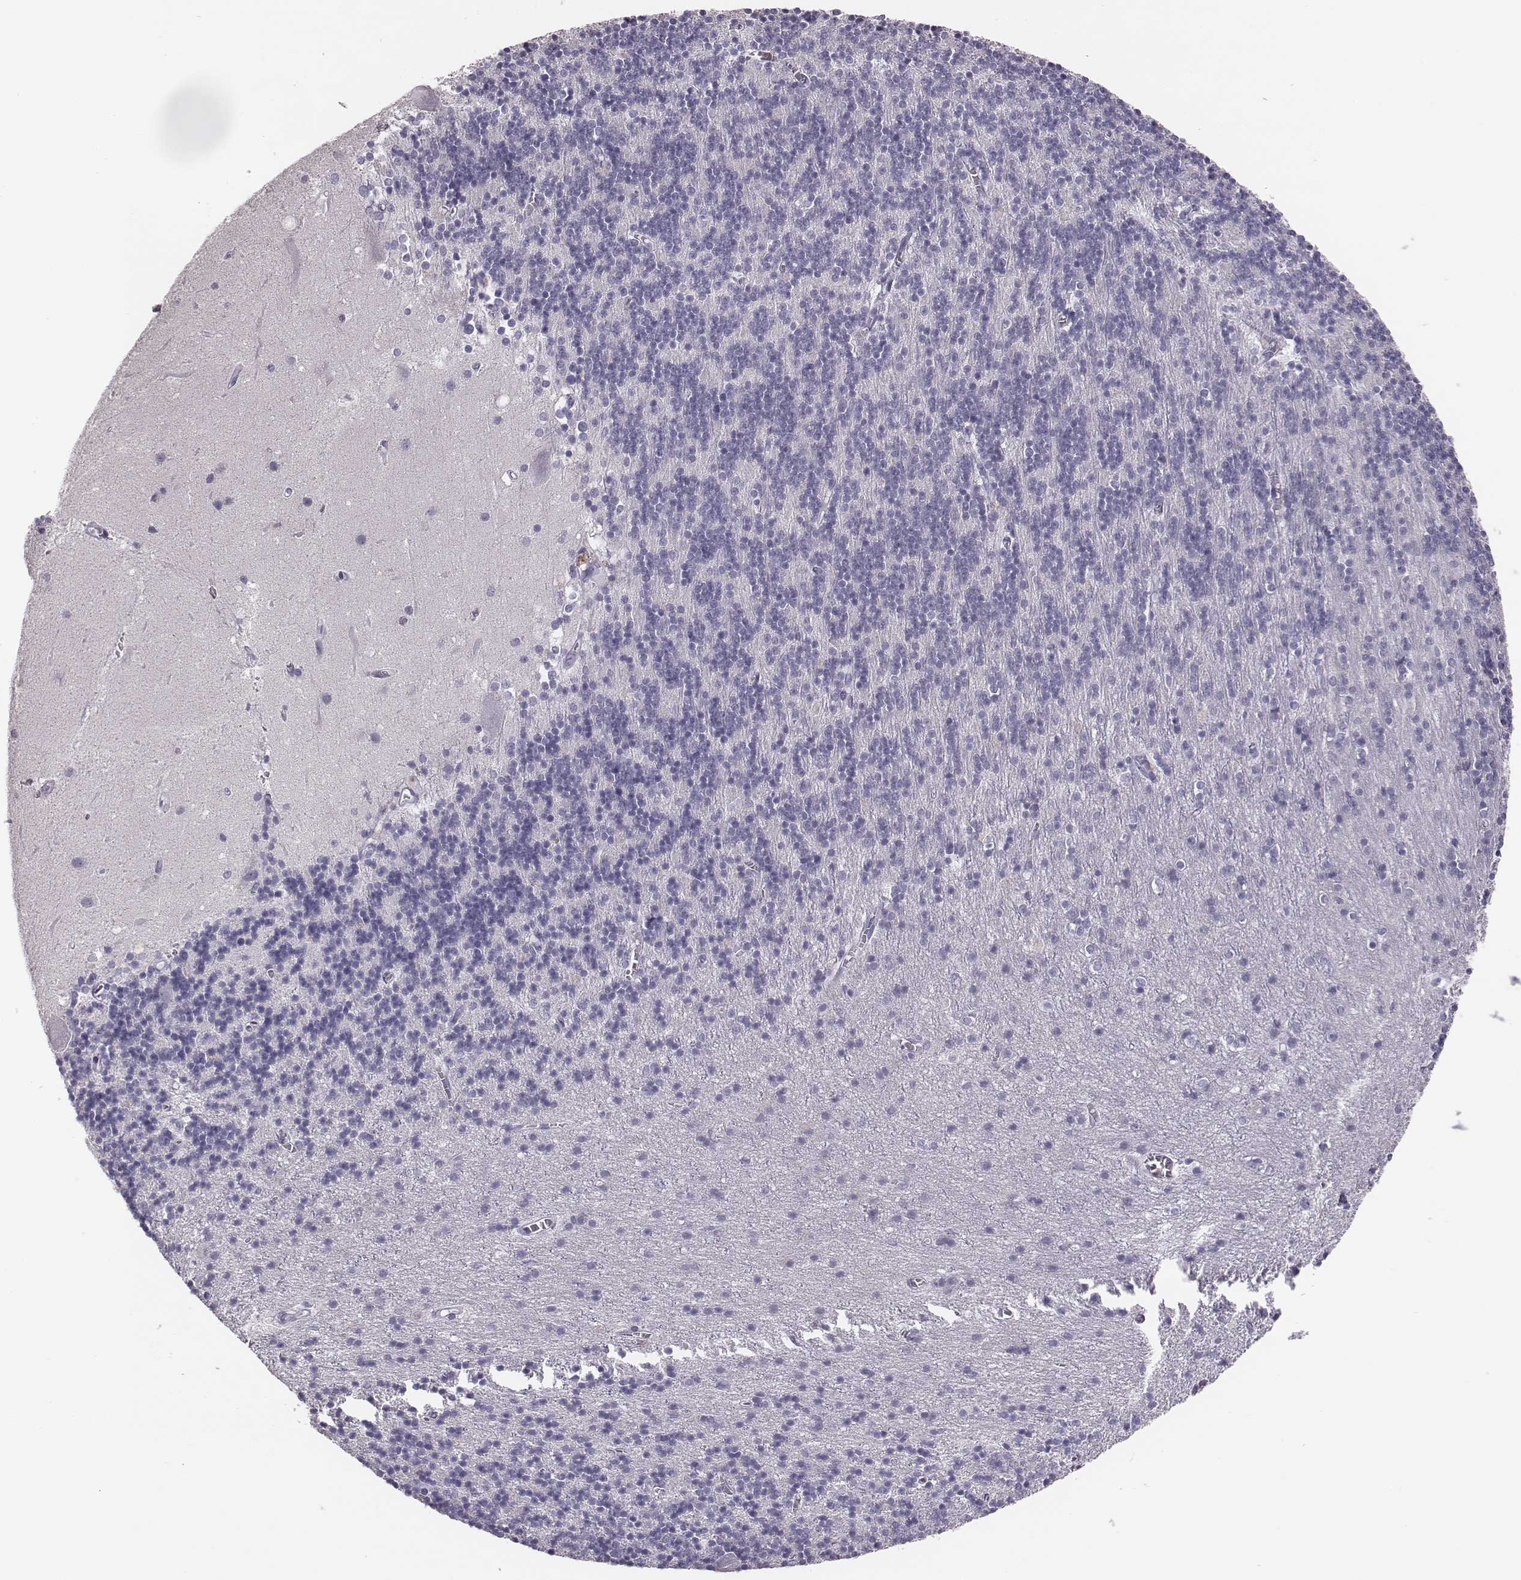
{"staining": {"intensity": "negative", "quantity": "none", "location": "none"}, "tissue": "cerebellum", "cell_type": "Cells in granular layer", "image_type": "normal", "snomed": [{"axis": "morphology", "description": "Normal tissue, NOS"}, {"axis": "topography", "description": "Cerebellum"}], "caption": "Cerebellum was stained to show a protein in brown. There is no significant positivity in cells in granular layer. (Brightfield microscopy of DAB immunohistochemistry at high magnification).", "gene": "CSH1", "patient": {"sex": "male", "age": 70}}